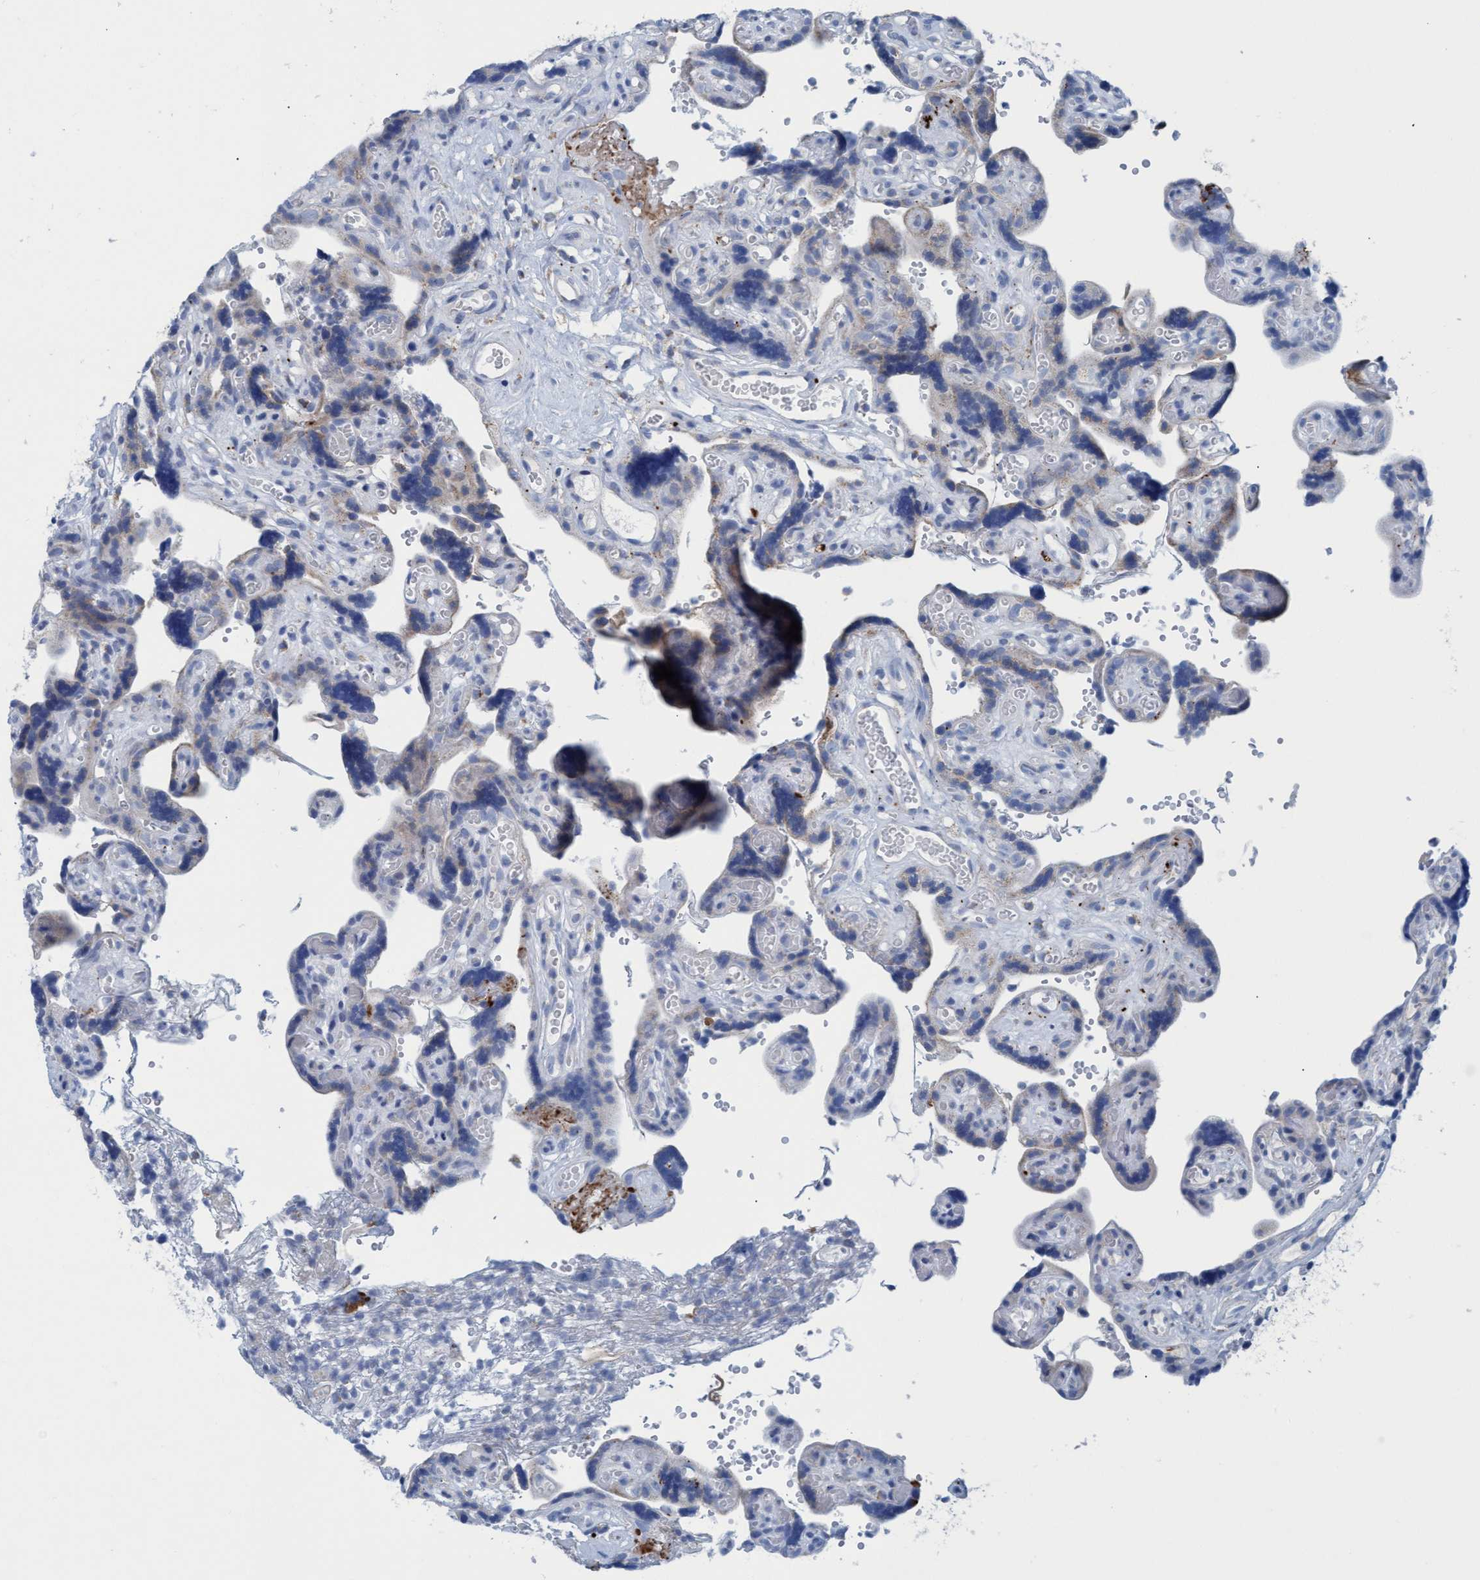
{"staining": {"intensity": "moderate", "quantity": "25%-75%", "location": "cytoplasmic/membranous"}, "tissue": "placenta", "cell_type": "Decidual cells", "image_type": "normal", "snomed": [{"axis": "morphology", "description": "Normal tissue, NOS"}, {"axis": "topography", "description": "Placenta"}], "caption": "Protein staining displays moderate cytoplasmic/membranous positivity in approximately 25%-75% of decidual cells in unremarkable placenta. (DAB (3,3'-diaminobenzidine) IHC, brown staining for protein, blue staining for nuclei).", "gene": "GGA3", "patient": {"sex": "female", "age": 30}}